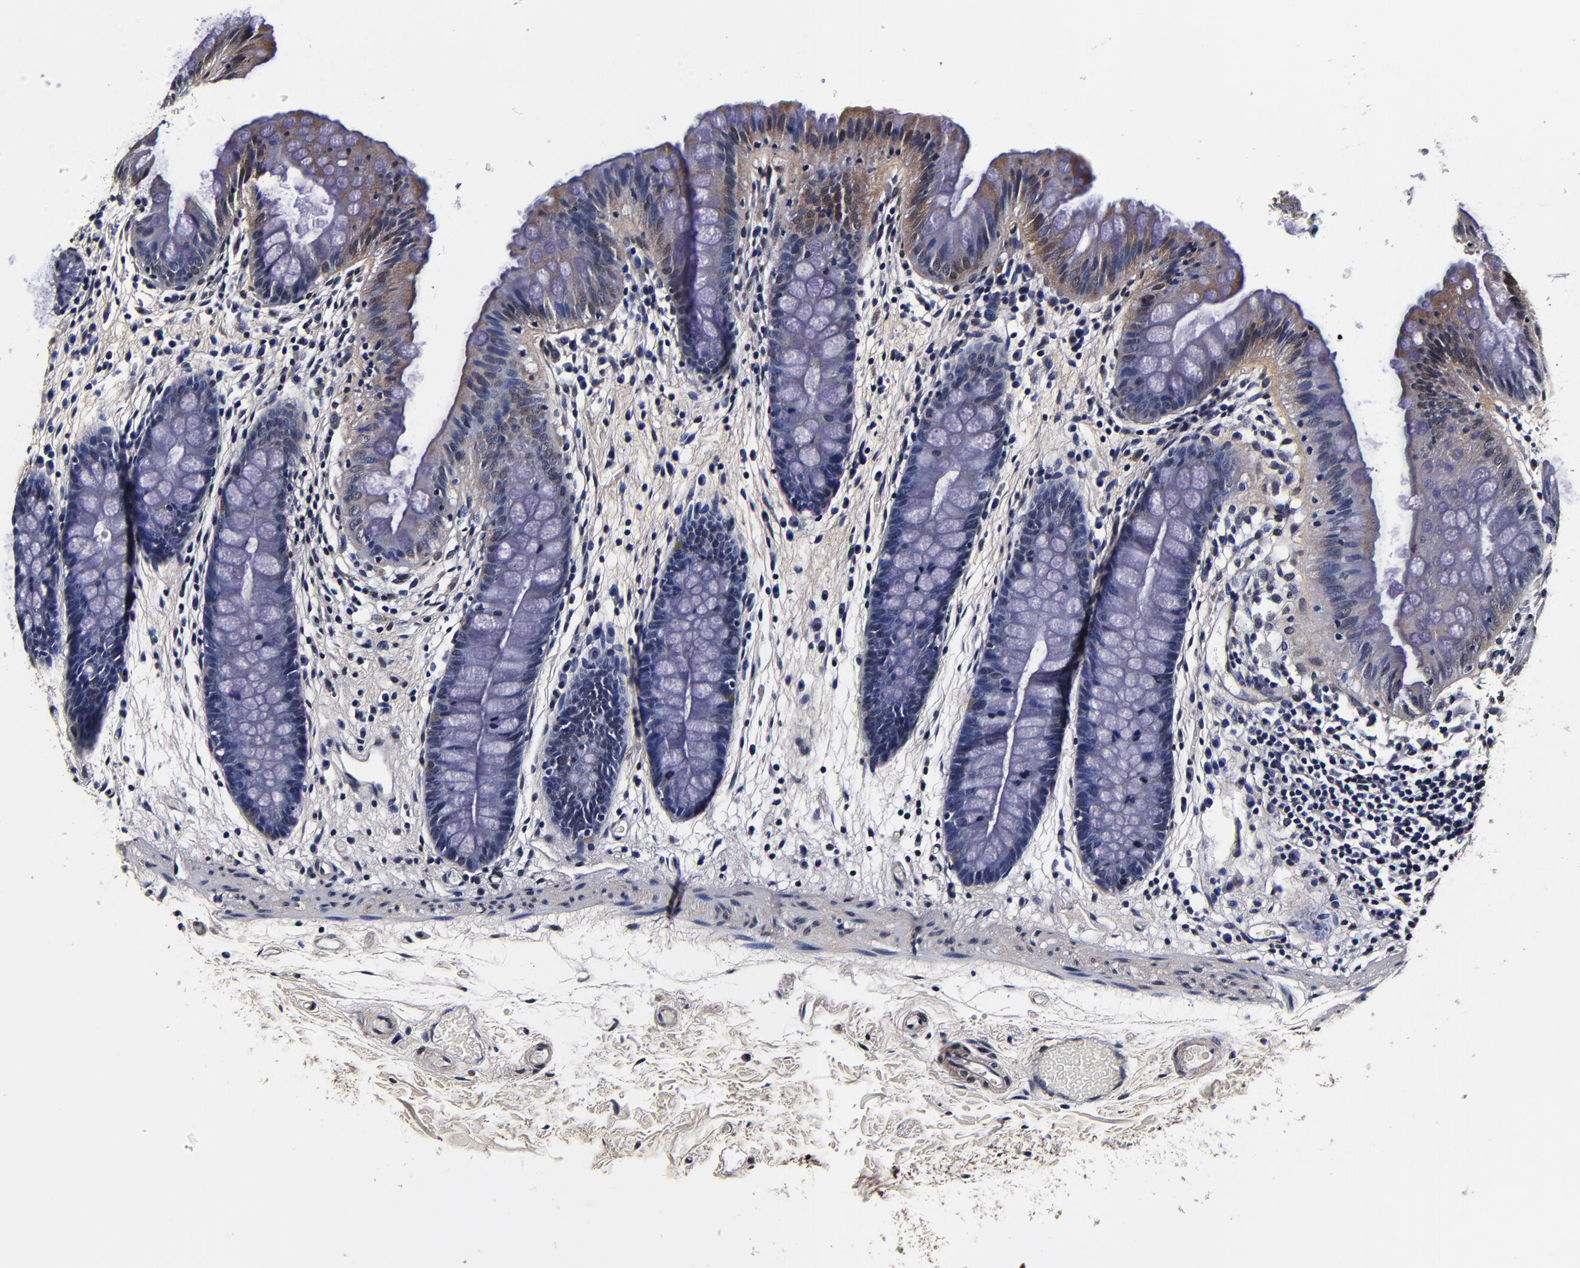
{"staining": {"intensity": "negative", "quantity": "none", "location": "none"}, "tissue": "colon", "cell_type": "Endothelial cells", "image_type": "normal", "snomed": [{"axis": "morphology", "description": "Normal tissue, NOS"}, {"axis": "topography", "description": "Smooth muscle"}, {"axis": "topography", "description": "Colon"}], "caption": "Immunohistochemistry (IHC) micrograph of benign colon: human colon stained with DAB reveals no significant protein positivity in endothelial cells. The staining is performed using DAB brown chromogen with nuclei counter-stained in using hematoxylin.", "gene": "MMP15", "patient": {"sex": "male", "age": 67}}